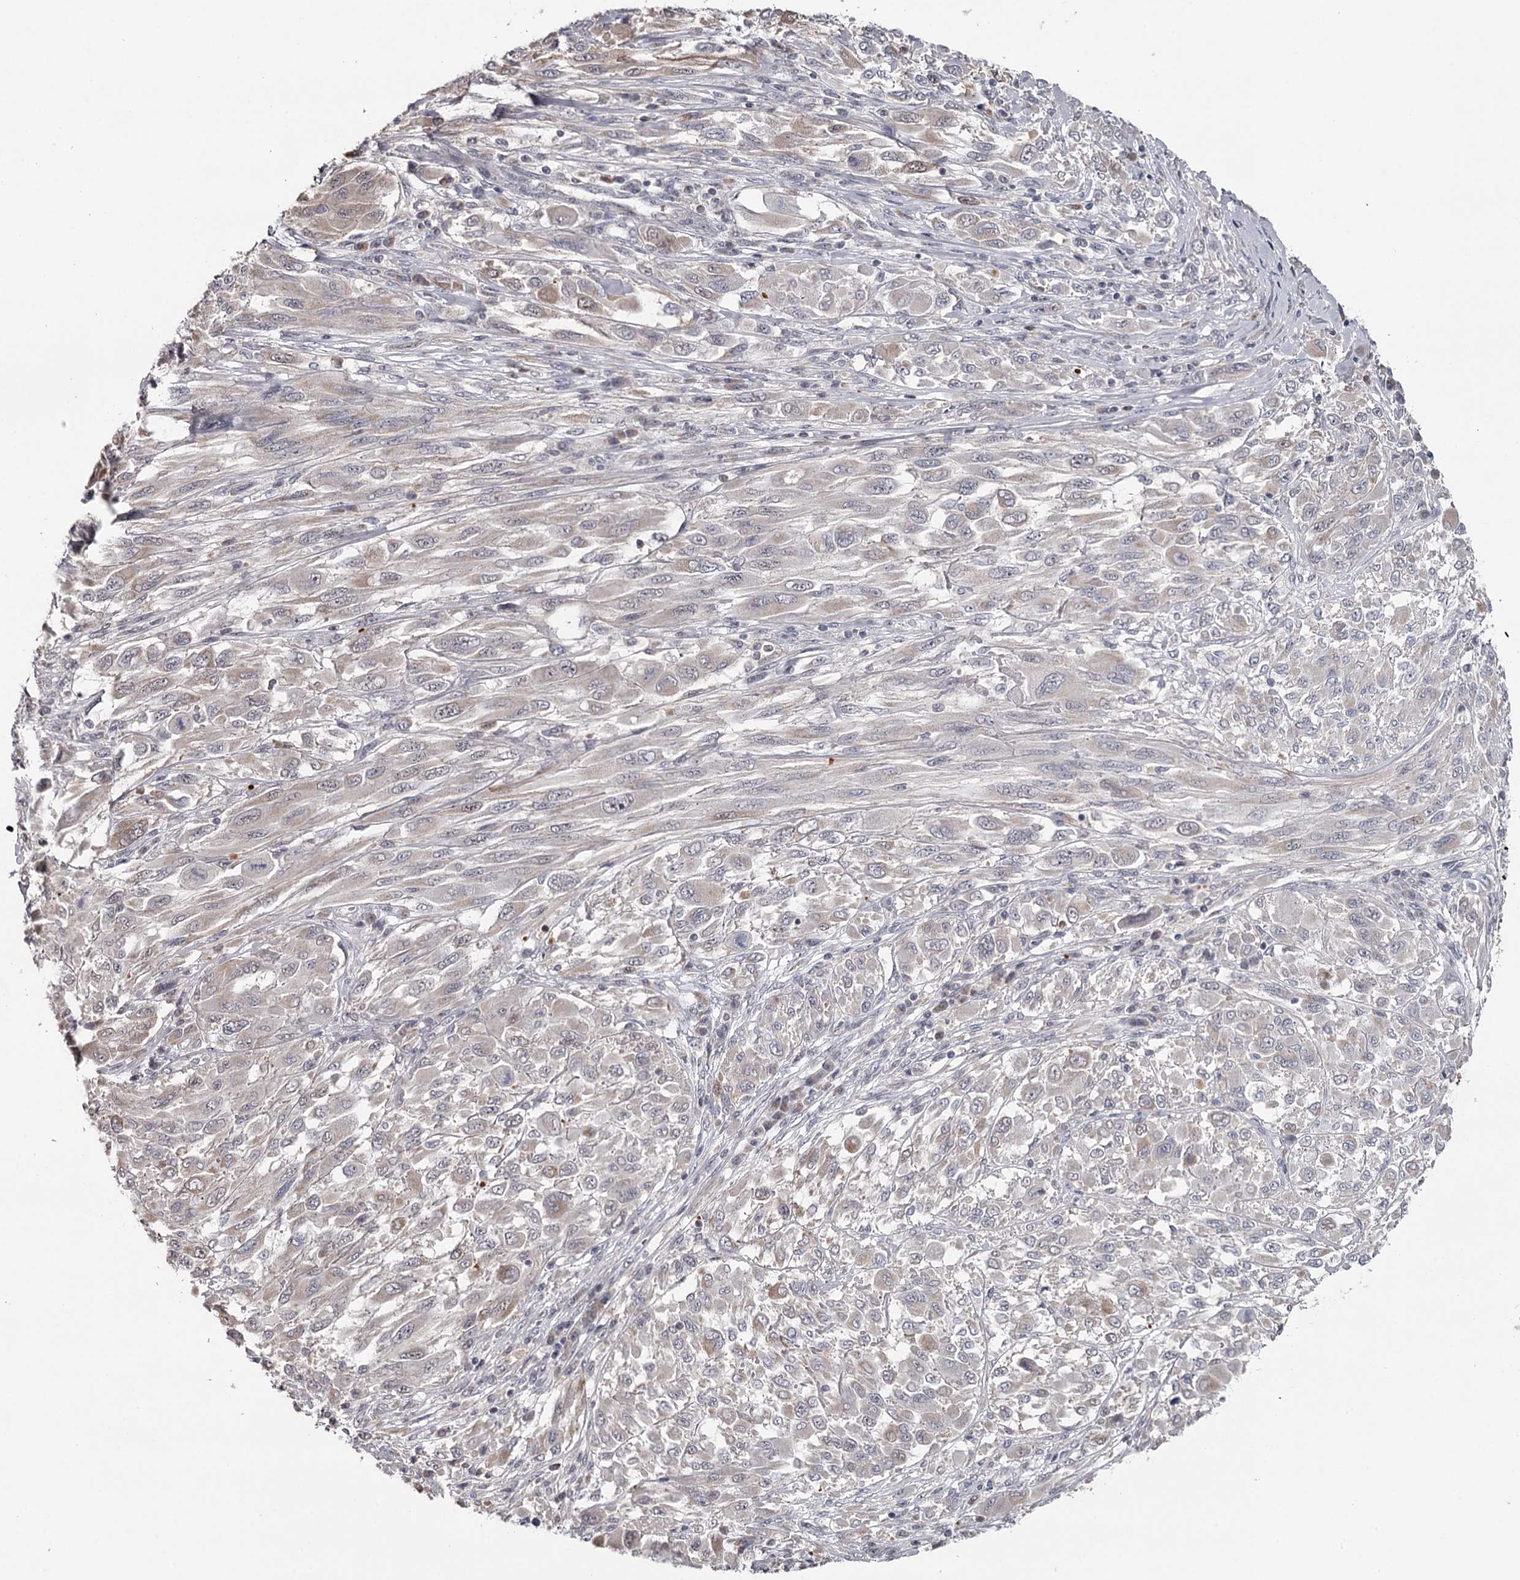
{"staining": {"intensity": "weak", "quantity": "<25%", "location": "cytoplasmic/membranous,nuclear"}, "tissue": "melanoma", "cell_type": "Tumor cells", "image_type": "cancer", "snomed": [{"axis": "morphology", "description": "Malignant melanoma, NOS"}, {"axis": "topography", "description": "Skin"}], "caption": "Immunohistochemistry histopathology image of human malignant melanoma stained for a protein (brown), which demonstrates no staining in tumor cells.", "gene": "GTSF1", "patient": {"sex": "female", "age": 91}}